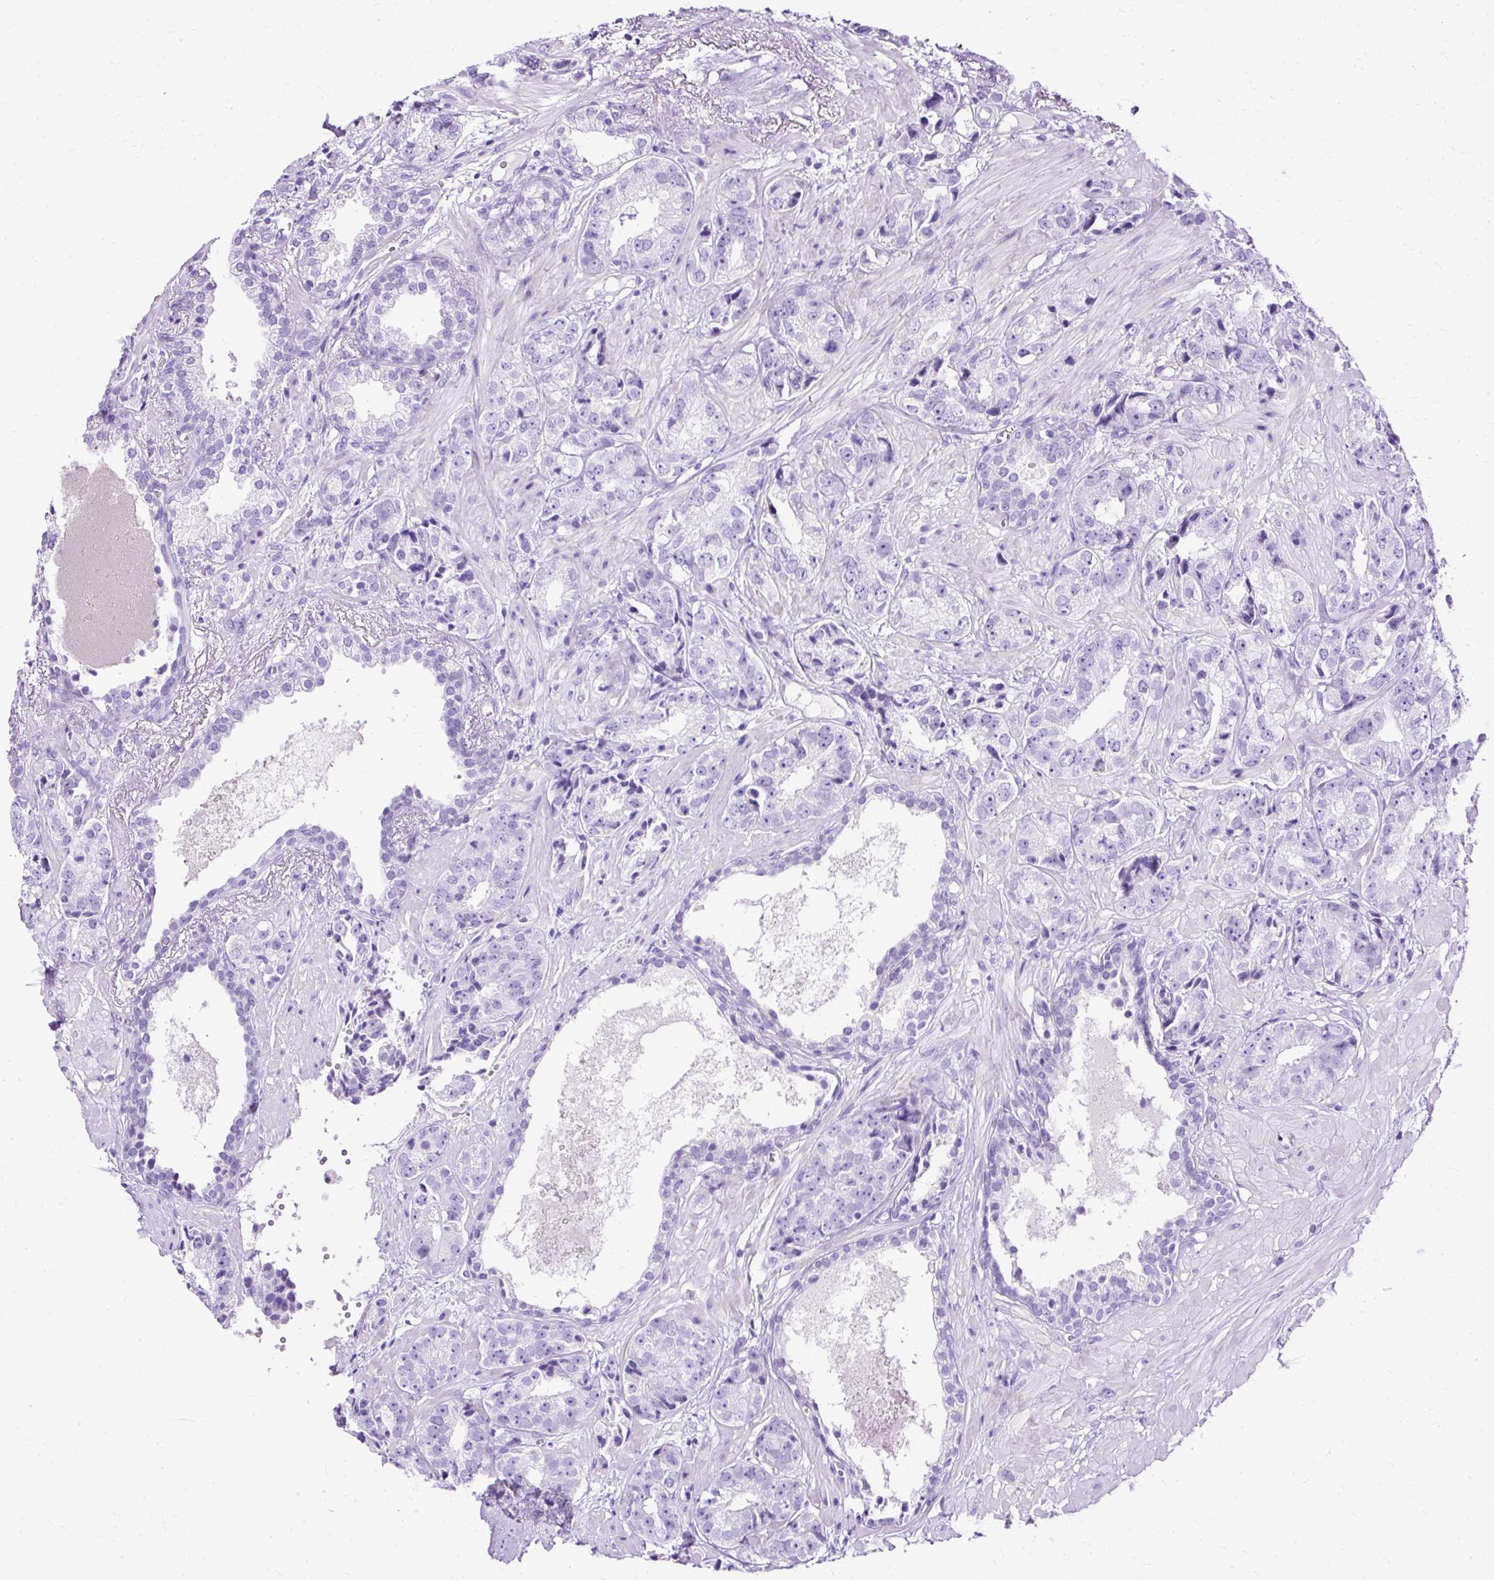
{"staining": {"intensity": "negative", "quantity": "none", "location": "none"}, "tissue": "prostate cancer", "cell_type": "Tumor cells", "image_type": "cancer", "snomed": [{"axis": "morphology", "description": "Adenocarcinoma, High grade"}, {"axis": "topography", "description": "Prostate"}], "caption": "This is an immunohistochemistry photomicrograph of prostate cancer (high-grade adenocarcinoma). There is no expression in tumor cells.", "gene": "SLC8A2", "patient": {"sex": "male", "age": 71}}